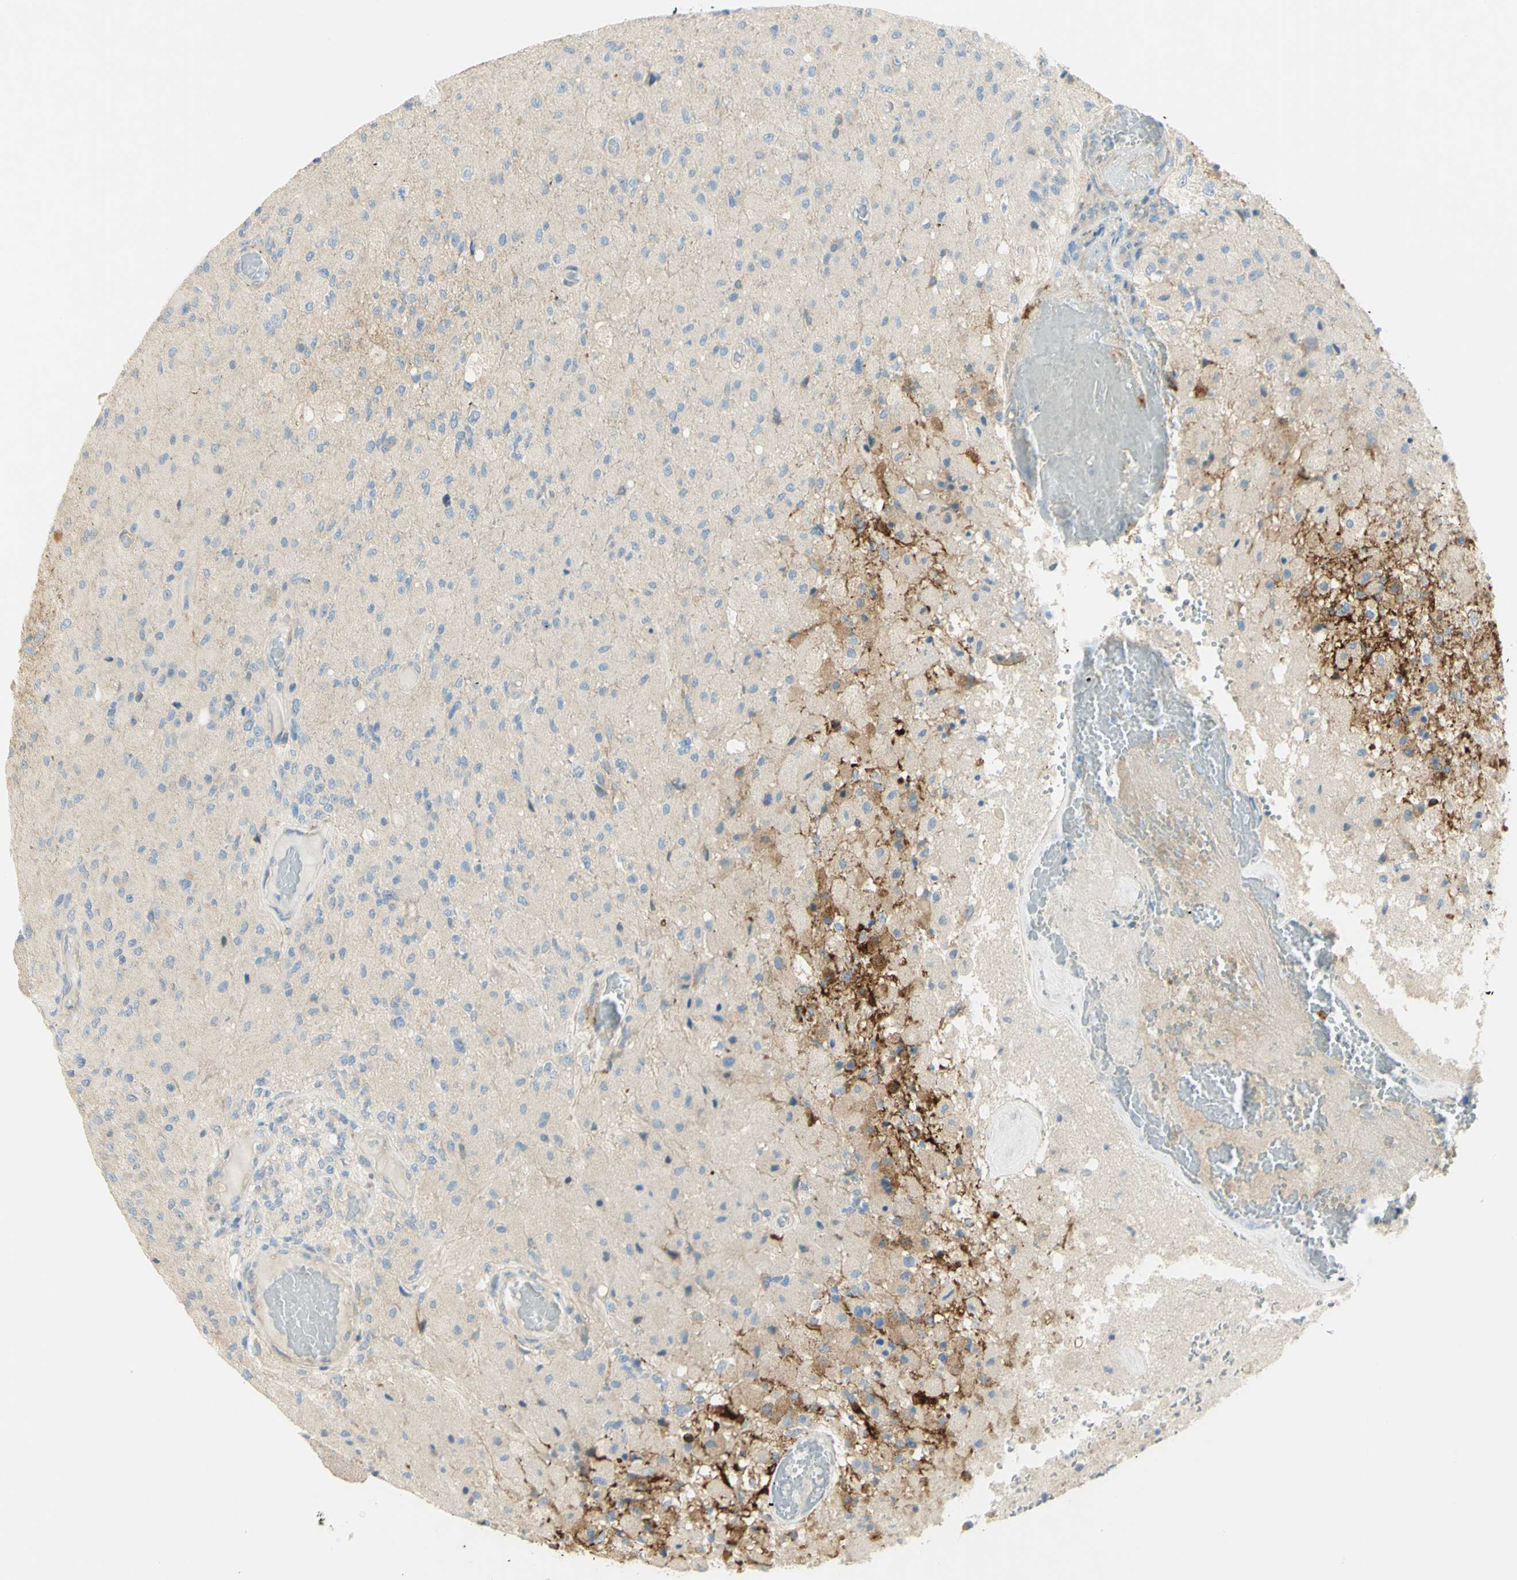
{"staining": {"intensity": "negative", "quantity": "none", "location": "none"}, "tissue": "glioma", "cell_type": "Tumor cells", "image_type": "cancer", "snomed": [{"axis": "morphology", "description": "Normal tissue, NOS"}, {"axis": "morphology", "description": "Glioma, malignant, High grade"}, {"axis": "topography", "description": "Cerebral cortex"}], "caption": "This is an immunohistochemistry histopathology image of human malignant glioma (high-grade). There is no staining in tumor cells.", "gene": "GCNT3", "patient": {"sex": "male", "age": 77}}